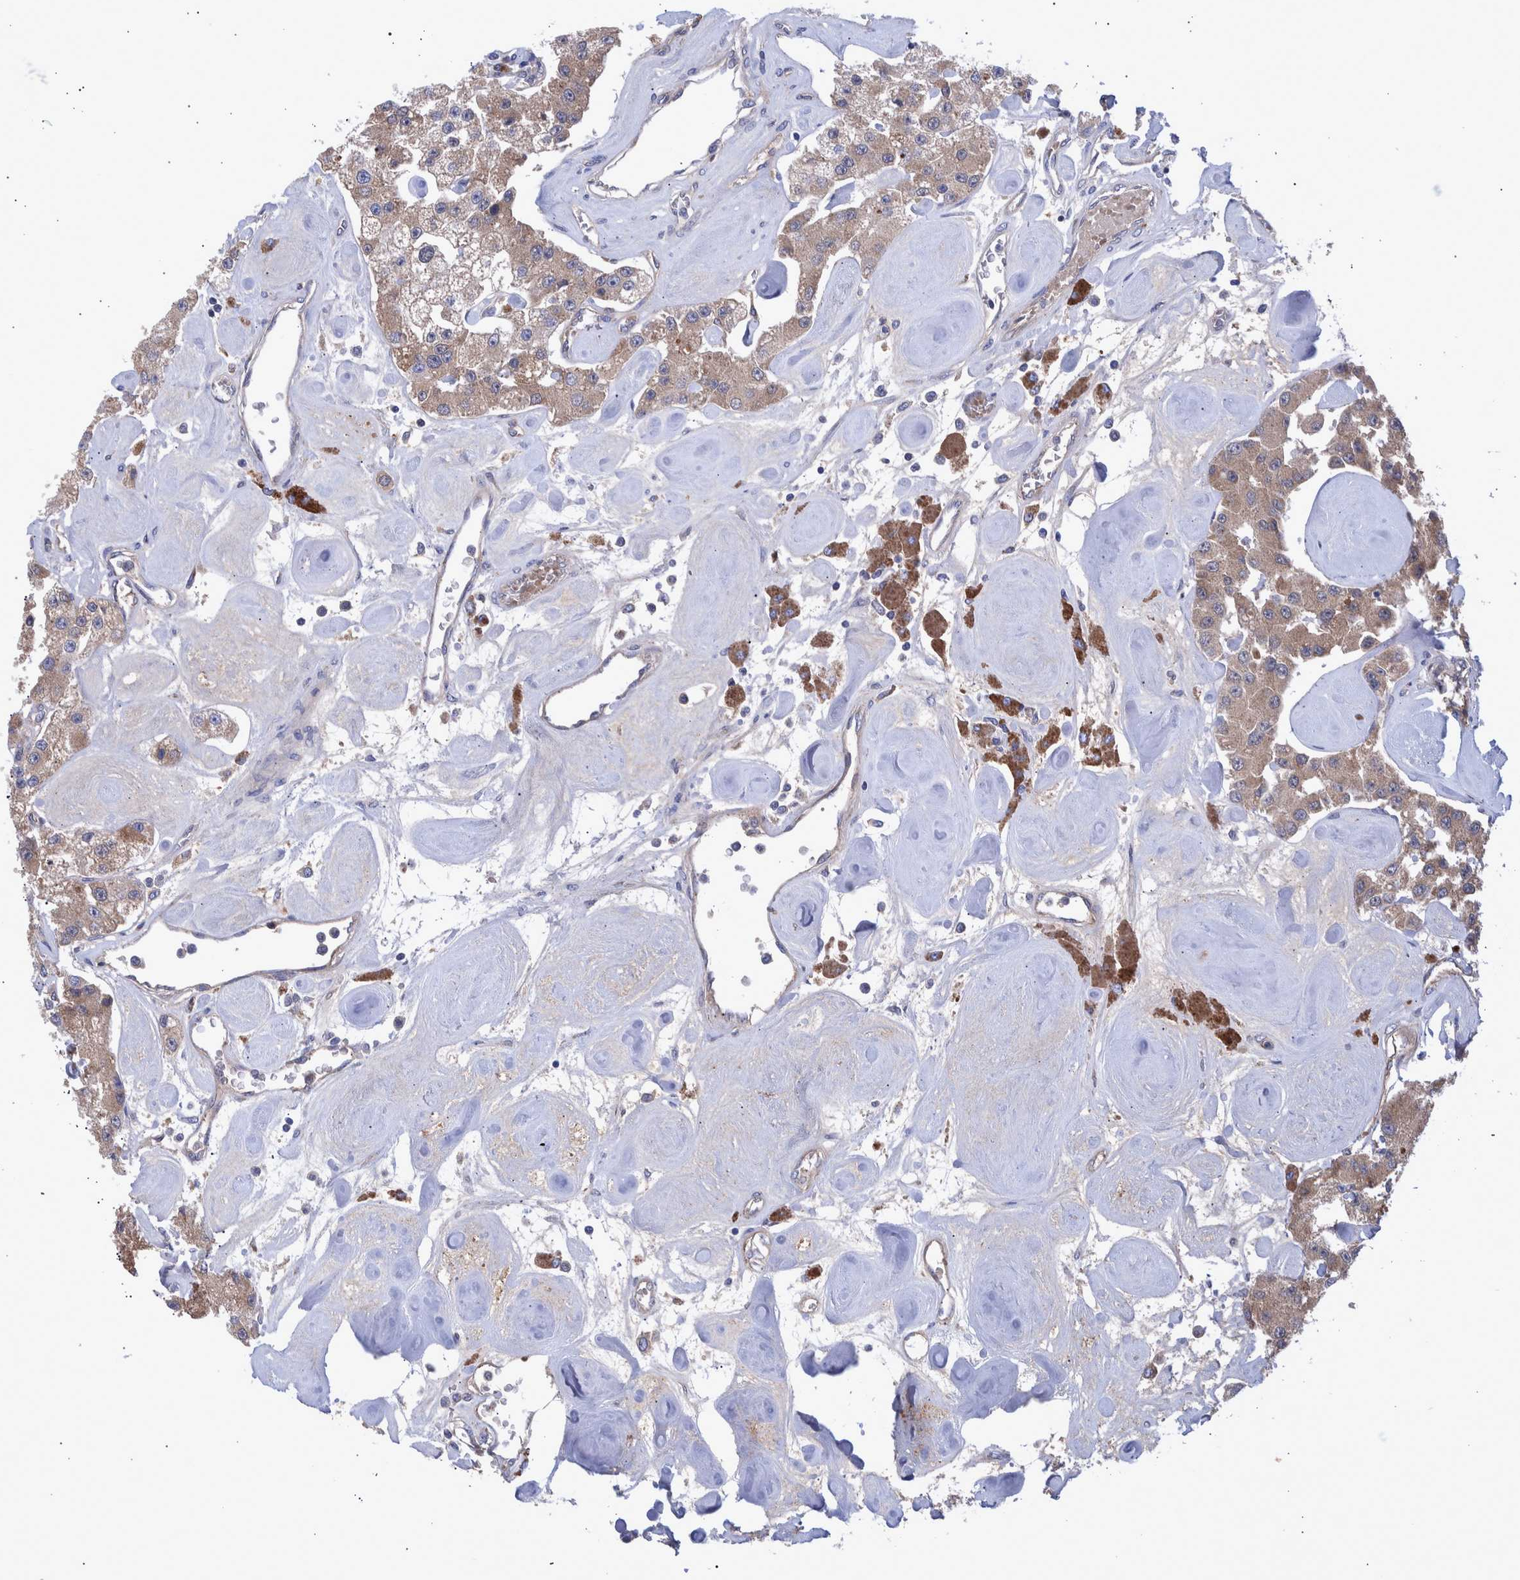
{"staining": {"intensity": "moderate", "quantity": ">75%", "location": "cytoplasmic/membranous"}, "tissue": "carcinoid", "cell_type": "Tumor cells", "image_type": "cancer", "snomed": [{"axis": "morphology", "description": "Carcinoid, malignant, NOS"}, {"axis": "topography", "description": "Pancreas"}], "caption": "Brown immunohistochemical staining in human carcinoid exhibits moderate cytoplasmic/membranous staining in about >75% of tumor cells.", "gene": "DLL4", "patient": {"sex": "male", "age": 41}}